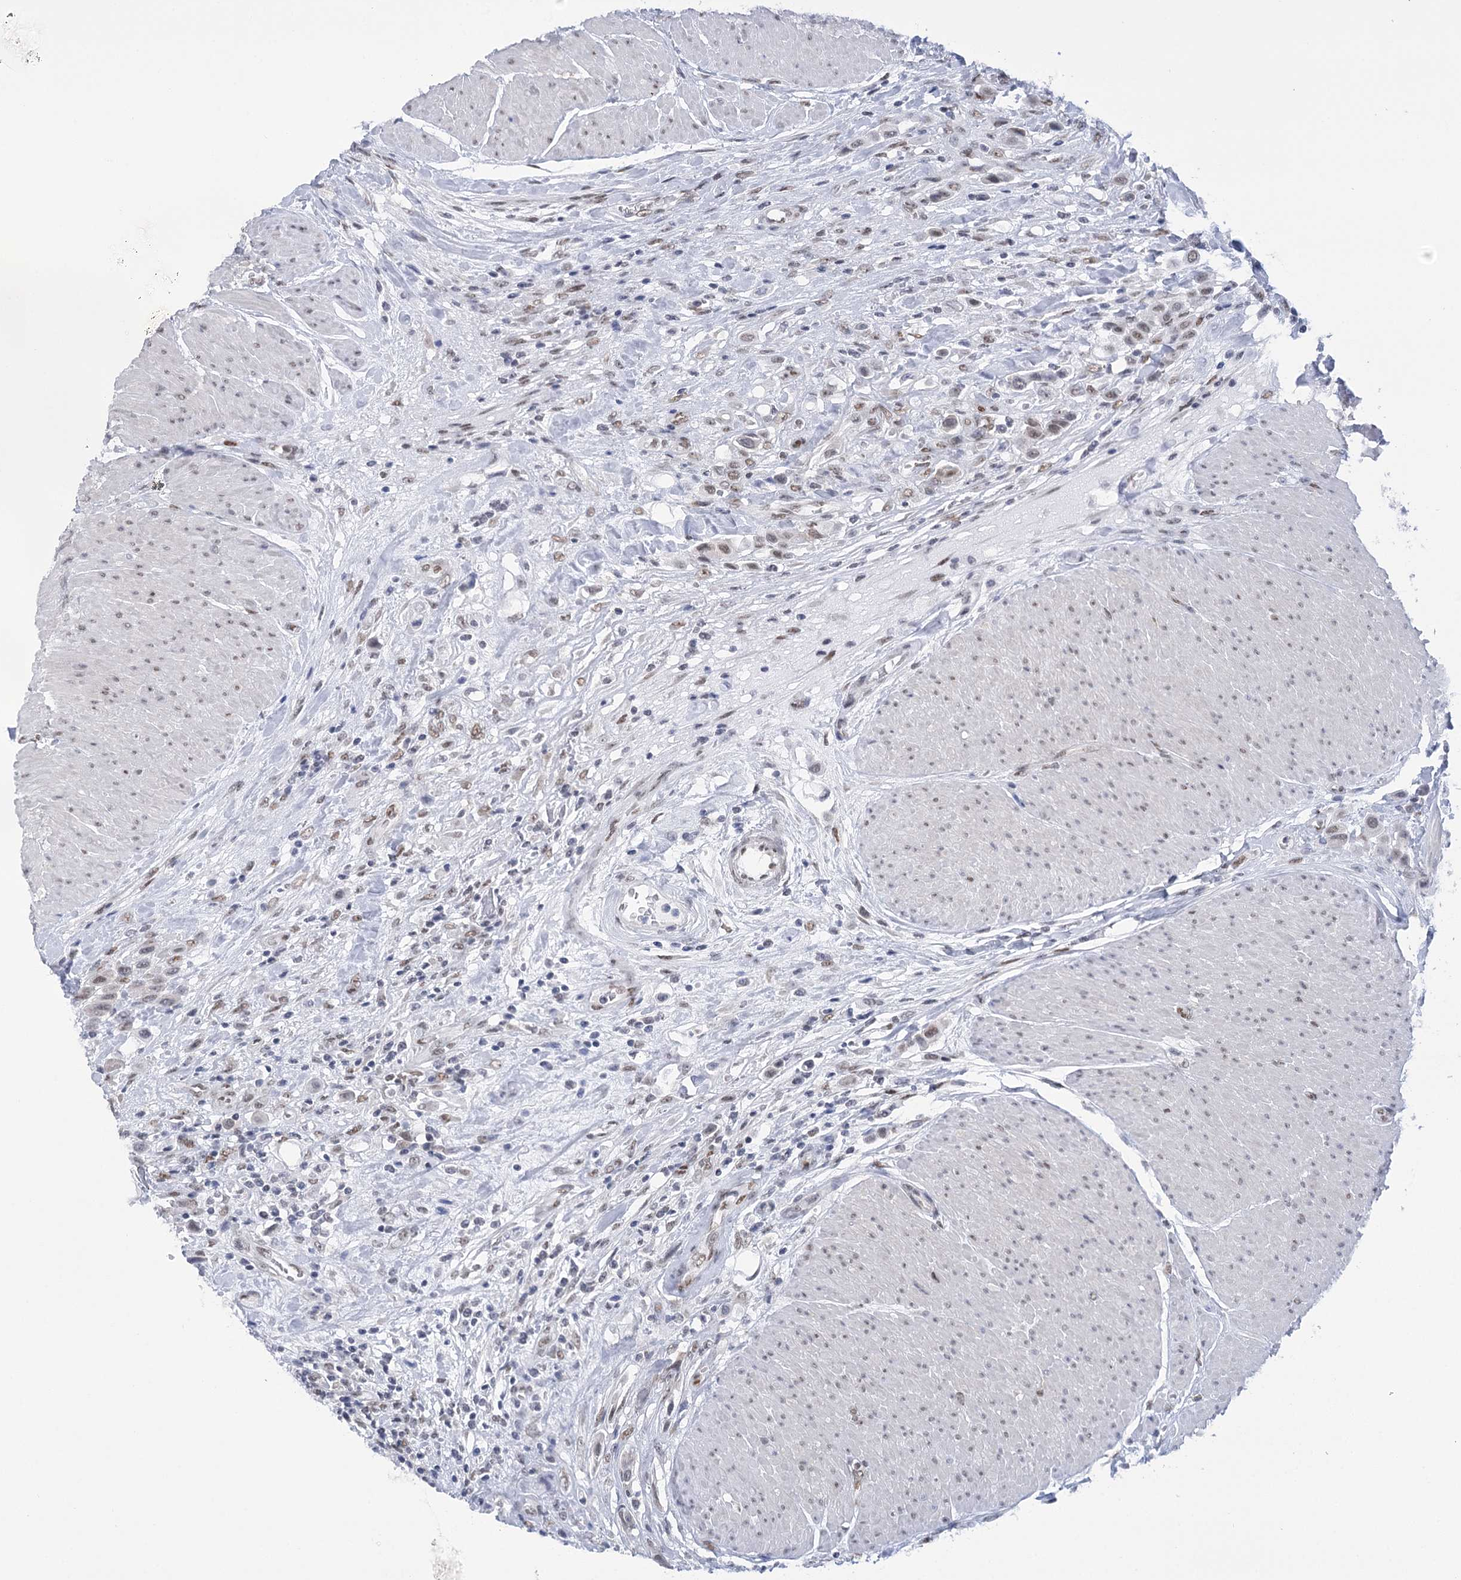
{"staining": {"intensity": "weak", "quantity": "<25%", "location": "nuclear"}, "tissue": "urothelial cancer", "cell_type": "Tumor cells", "image_type": "cancer", "snomed": [{"axis": "morphology", "description": "Urothelial carcinoma, High grade"}, {"axis": "topography", "description": "Urinary bladder"}], "caption": "This is an immunohistochemistry image of human urothelial carcinoma (high-grade). There is no expression in tumor cells.", "gene": "HNRNPA0", "patient": {"sex": "male", "age": 50}}